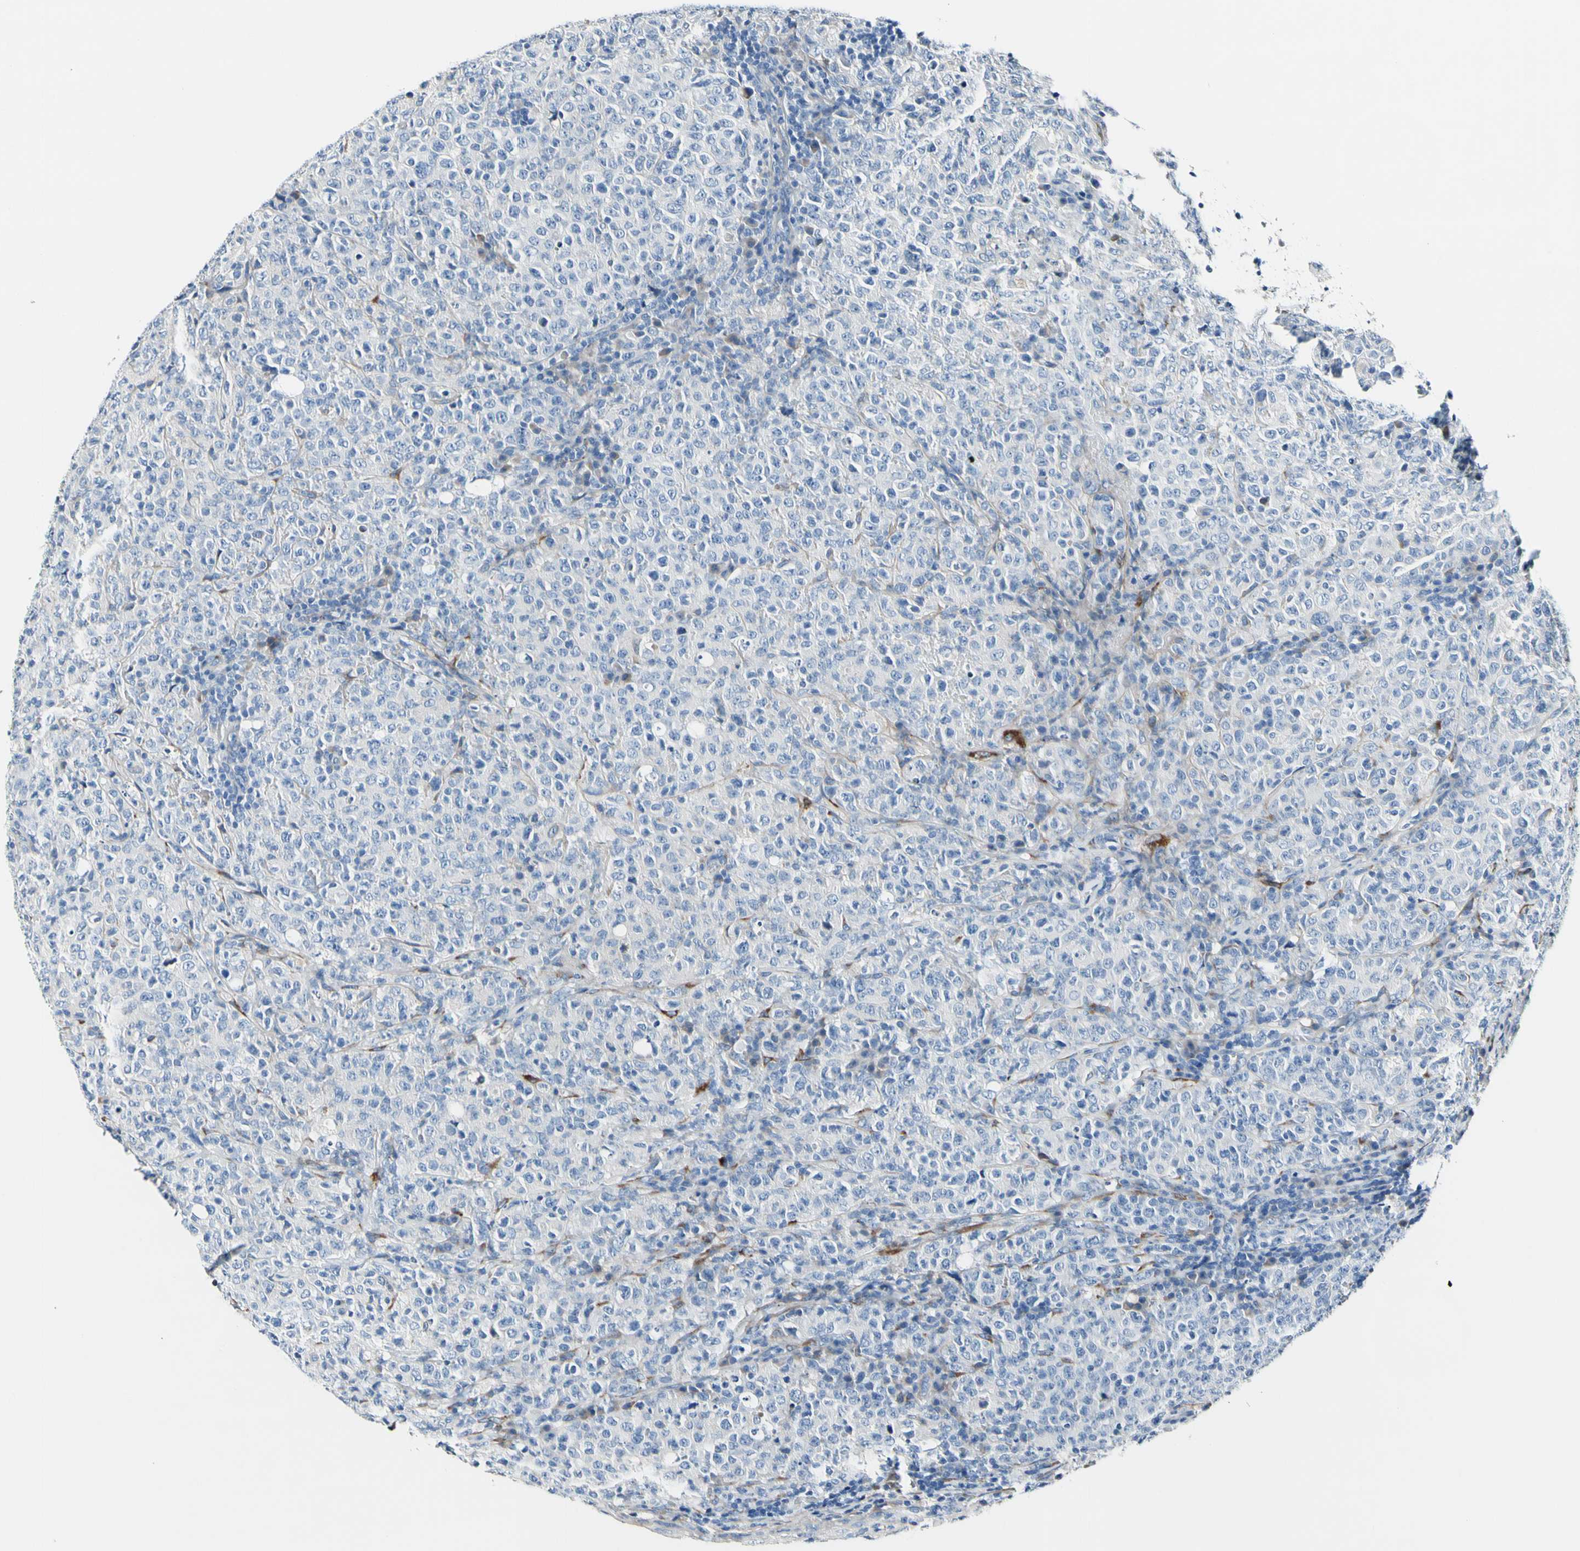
{"staining": {"intensity": "negative", "quantity": "none", "location": "none"}, "tissue": "lymphoma", "cell_type": "Tumor cells", "image_type": "cancer", "snomed": [{"axis": "morphology", "description": "Malignant lymphoma, non-Hodgkin's type, High grade"}, {"axis": "topography", "description": "Tonsil"}], "caption": "Immunohistochemistry (IHC) micrograph of neoplastic tissue: human lymphoma stained with DAB reveals no significant protein positivity in tumor cells.", "gene": "COL6A3", "patient": {"sex": "female", "age": 36}}